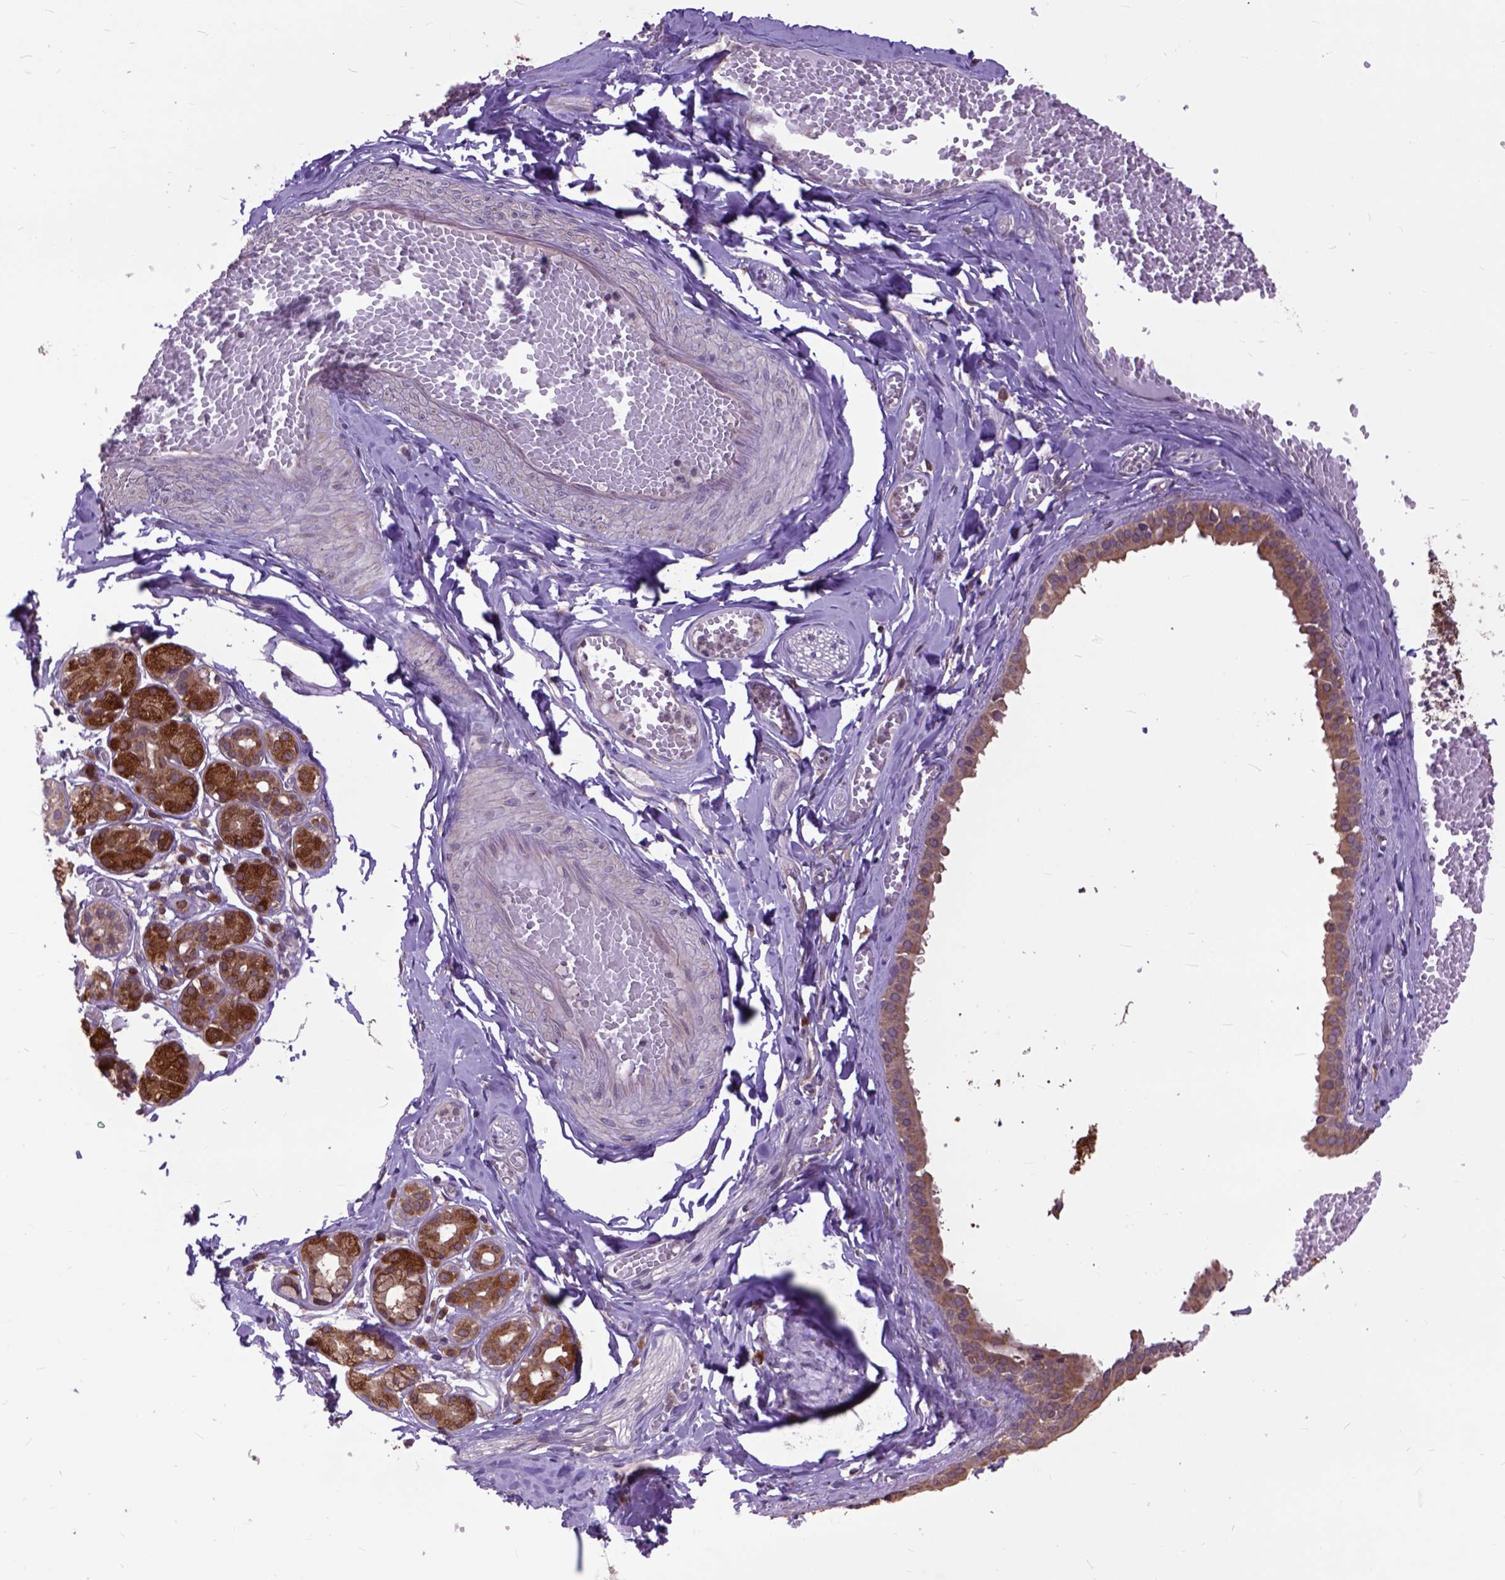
{"staining": {"intensity": "strong", "quantity": ">75%", "location": "cytoplasmic/membranous"}, "tissue": "salivary gland", "cell_type": "Glandular cells", "image_type": "normal", "snomed": [{"axis": "morphology", "description": "Normal tissue, NOS"}, {"axis": "topography", "description": "Salivary gland"}, {"axis": "topography", "description": "Peripheral nerve tissue"}], "caption": "This photomicrograph reveals immunohistochemistry staining of unremarkable salivary gland, with high strong cytoplasmic/membranous staining in approximately >75% of glandular cells.", "gene": "ARL1", "patient": {"sex": "male", "age": 71}}